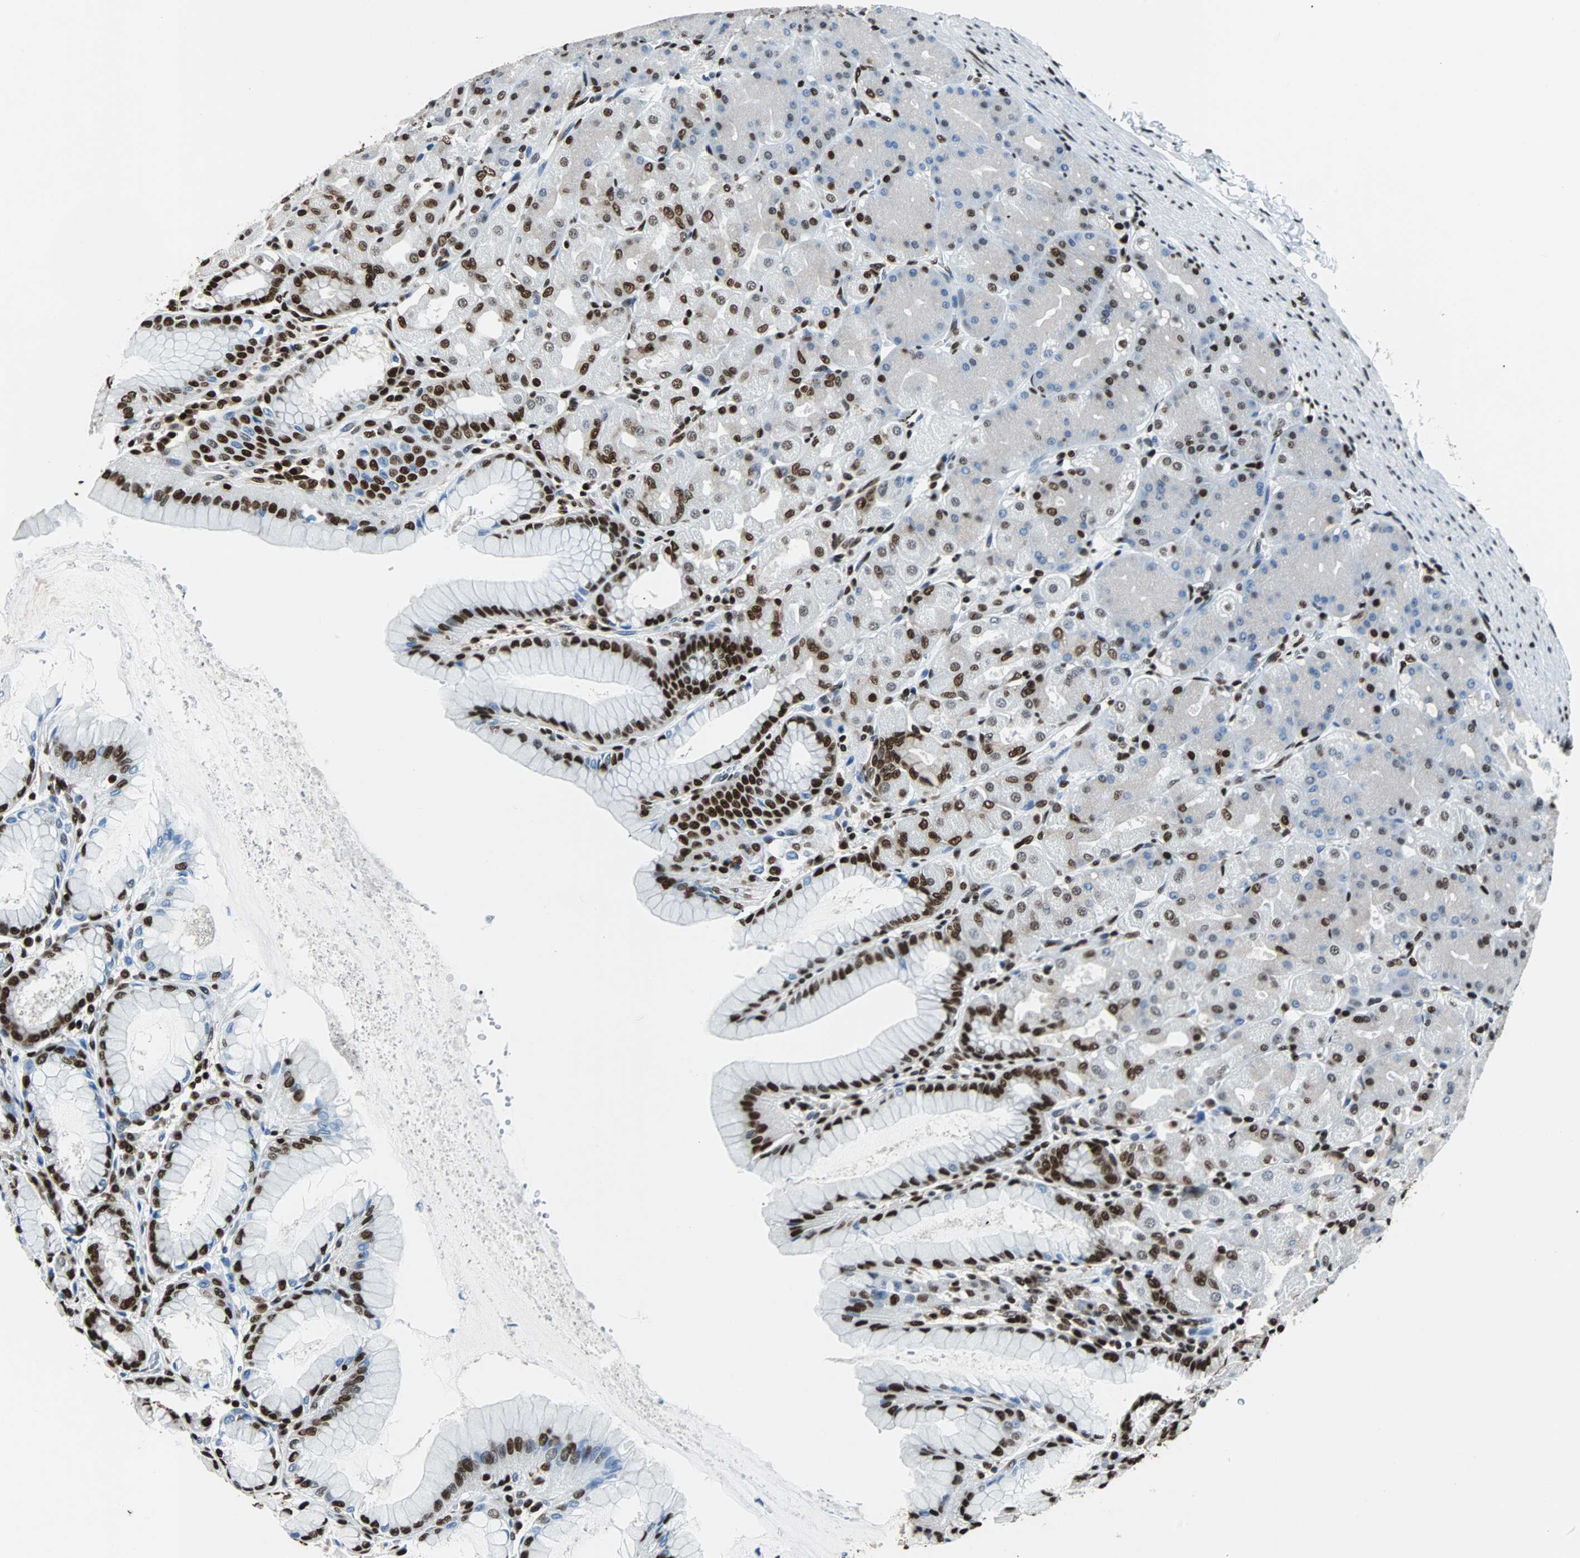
{"staining": {"intensity": "strong", "quantity": ">75%", "location": "nuclear"}, "tissue": "stomach", "cell_type": "Glandular cells", "image_type": "normal", "snomed": [{"axis": "morphology", "description": "Normal tissue, NOS"}, {"axis": "topography", "description": "Stomach, upper"}], "caption": "A micrograph of stomach stained for a protein demonstrates strong nuclear brown staining in glandular cells. (Brightfield microscopy of DAB IHC at high magnification).", "gene": "FUBP1", "patient": {"sex": "female", "age": 56}}